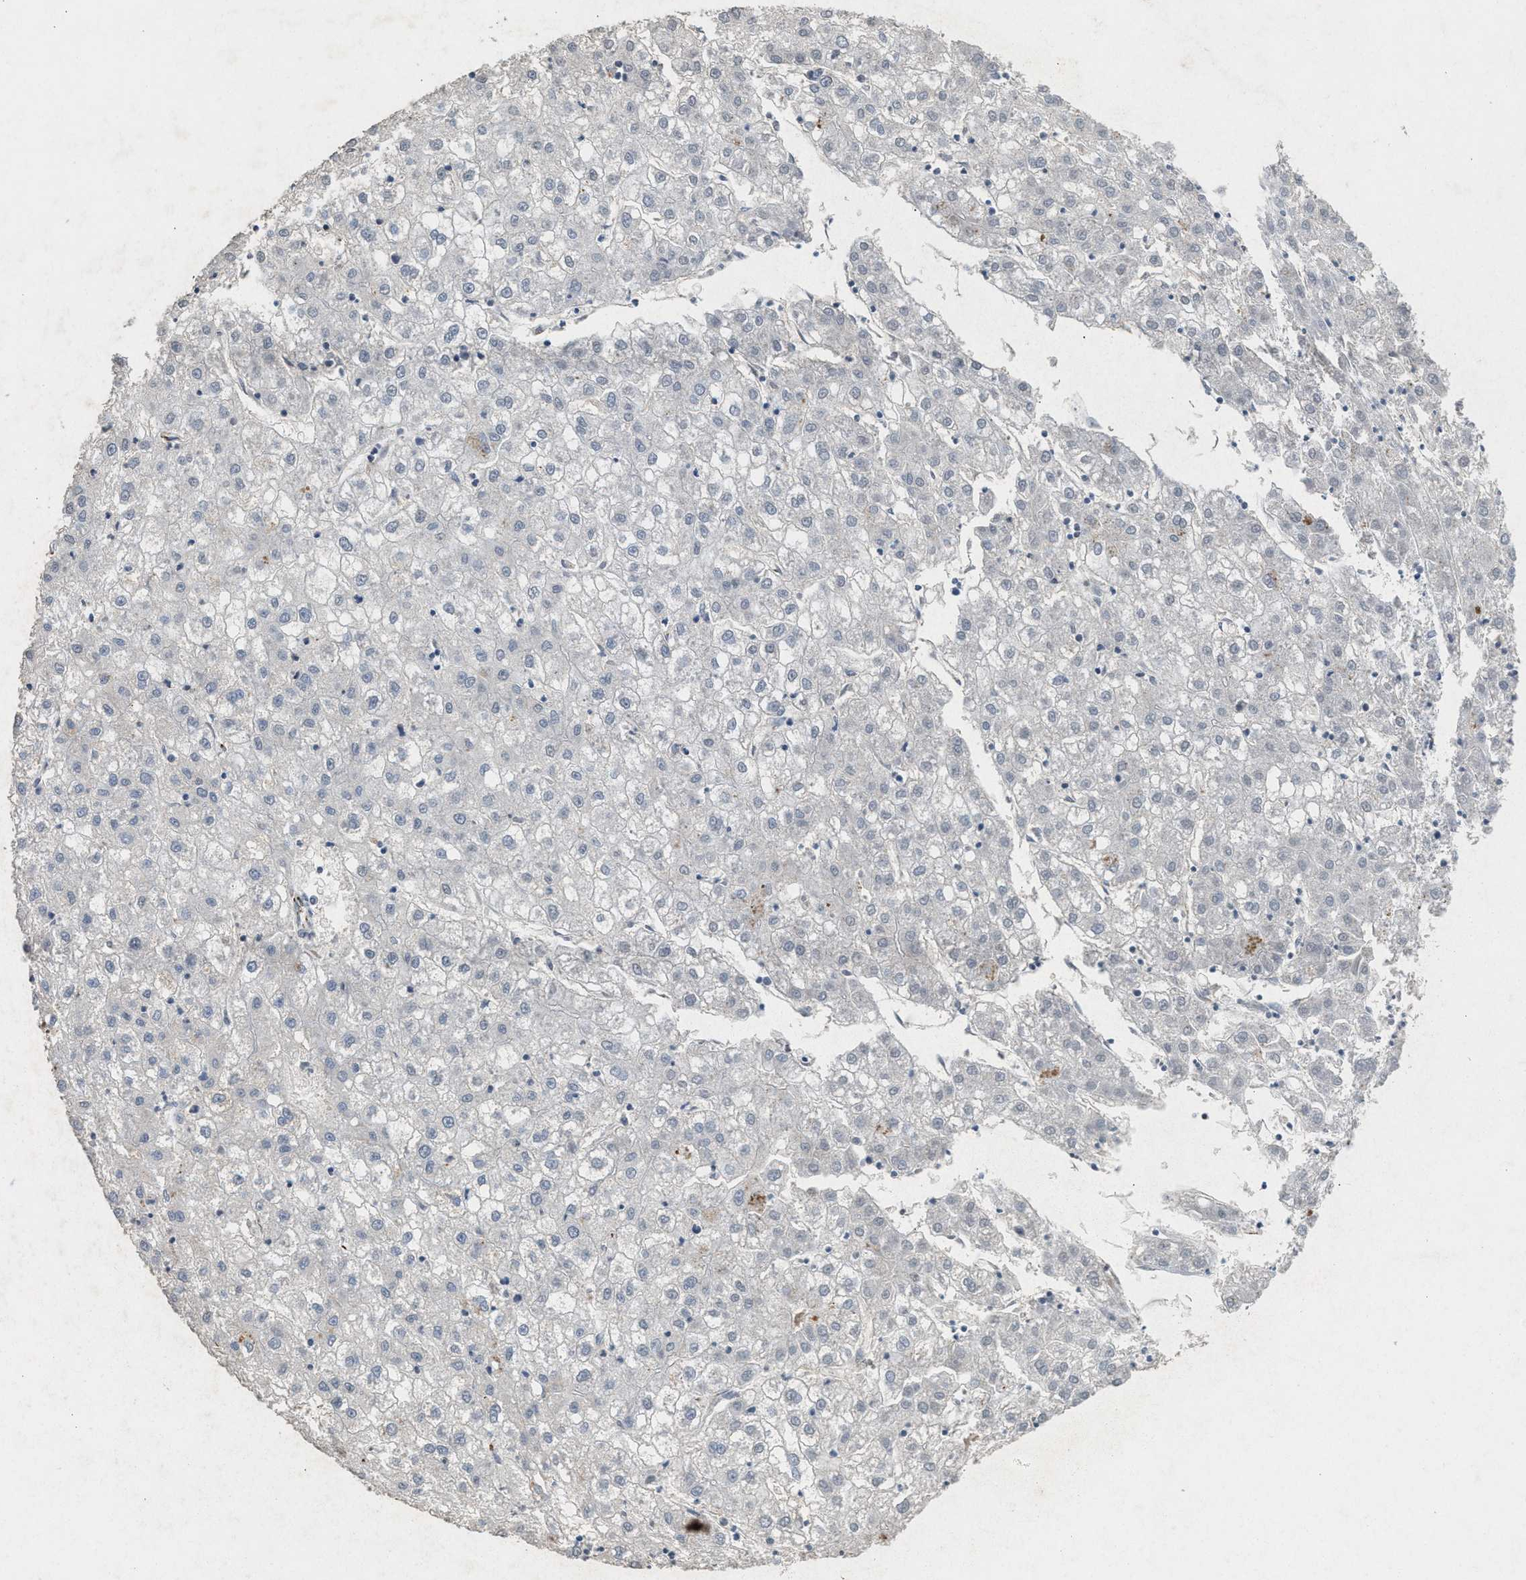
{"staining": {"intensity": "negative", "quantity": "none", "location": "none"}, "tissue": "liver cancer", "cell_type": "Tumor cells", "image_type": "cancer", "snomed": [{"axis": "morphology", "description": "Carcinoma, Hepatocellular, NOS"}, {"axis": "topography", "description": "Liver"}], "caption": "High magnification brightfield microscopy of hepatocellular carcinoma (liver) stained with DAB (brown) and counterstained with hematoxylin (blue): tumor cells show no significant positivity.", "gene": "SLC5A5", "patient": {"sex": "male", "age": 72}}